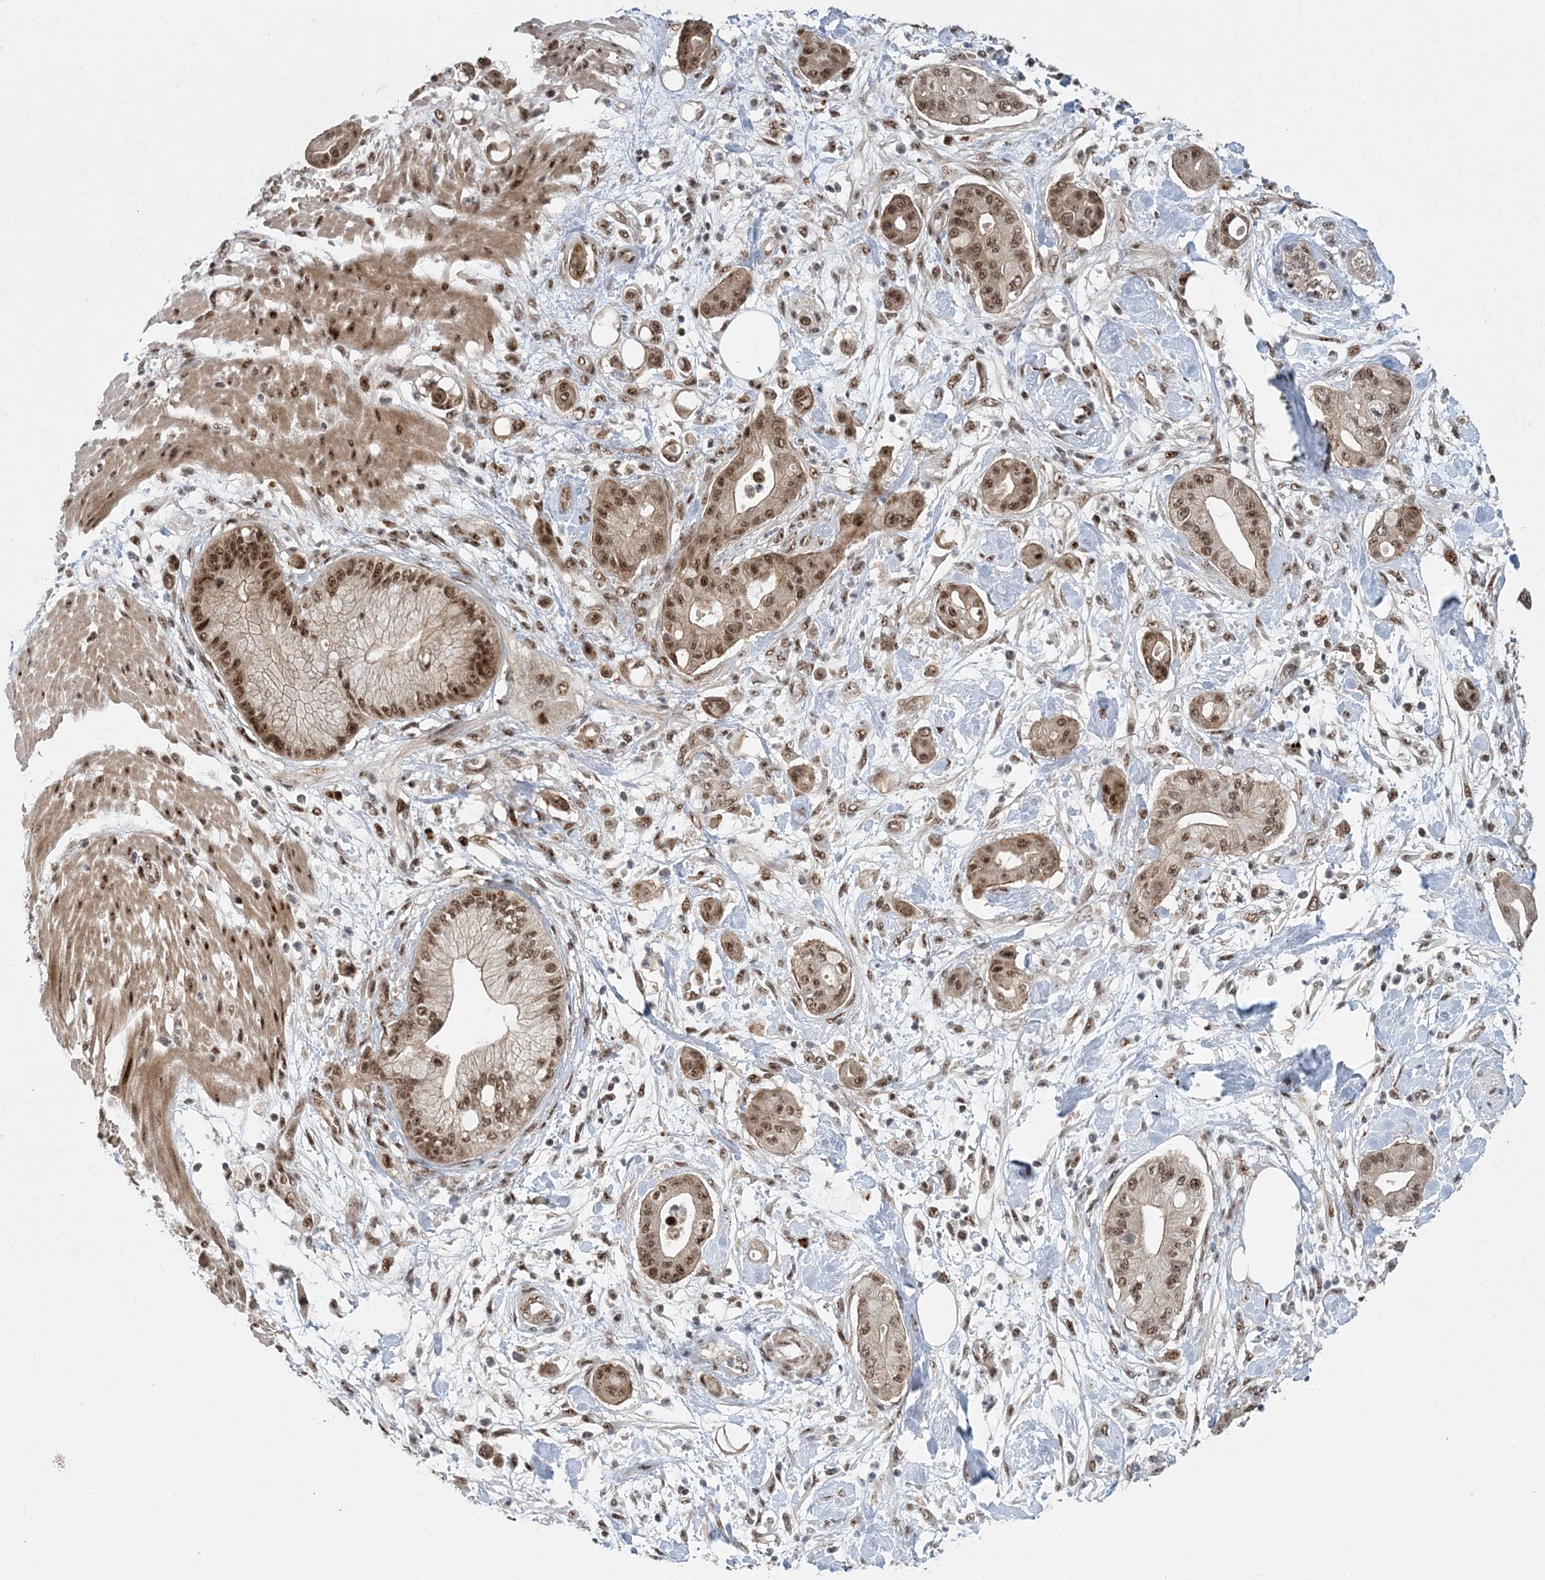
{"staining": {"intensity": "moderate", "quantity": ">75%", "location": "nuclear"}, "tissue": "pancreatic cancer", "cell_type": "Tumor cells", "image_type": "cancer", "snomed": [{"axis": "morphology", "description": "Adenocarcinoma, NOS"}, {"axis": "morphology", "description": "Adenocarcinoma, metastatic, NOS"}, {"axis": "topography", "description": "Lymph node"}, {"axis": "topography", "description": "Pancreas"}, {"axis": "topography", "description": "Duodenum"}], "caption": "A photomicrograph of adenocarcinoma (pancreatic) stained for a protein shows moderate nuclear brown staining in tumor cells.", "gene": "CWC22", "patient": {"sex": "female", "age": 64}}